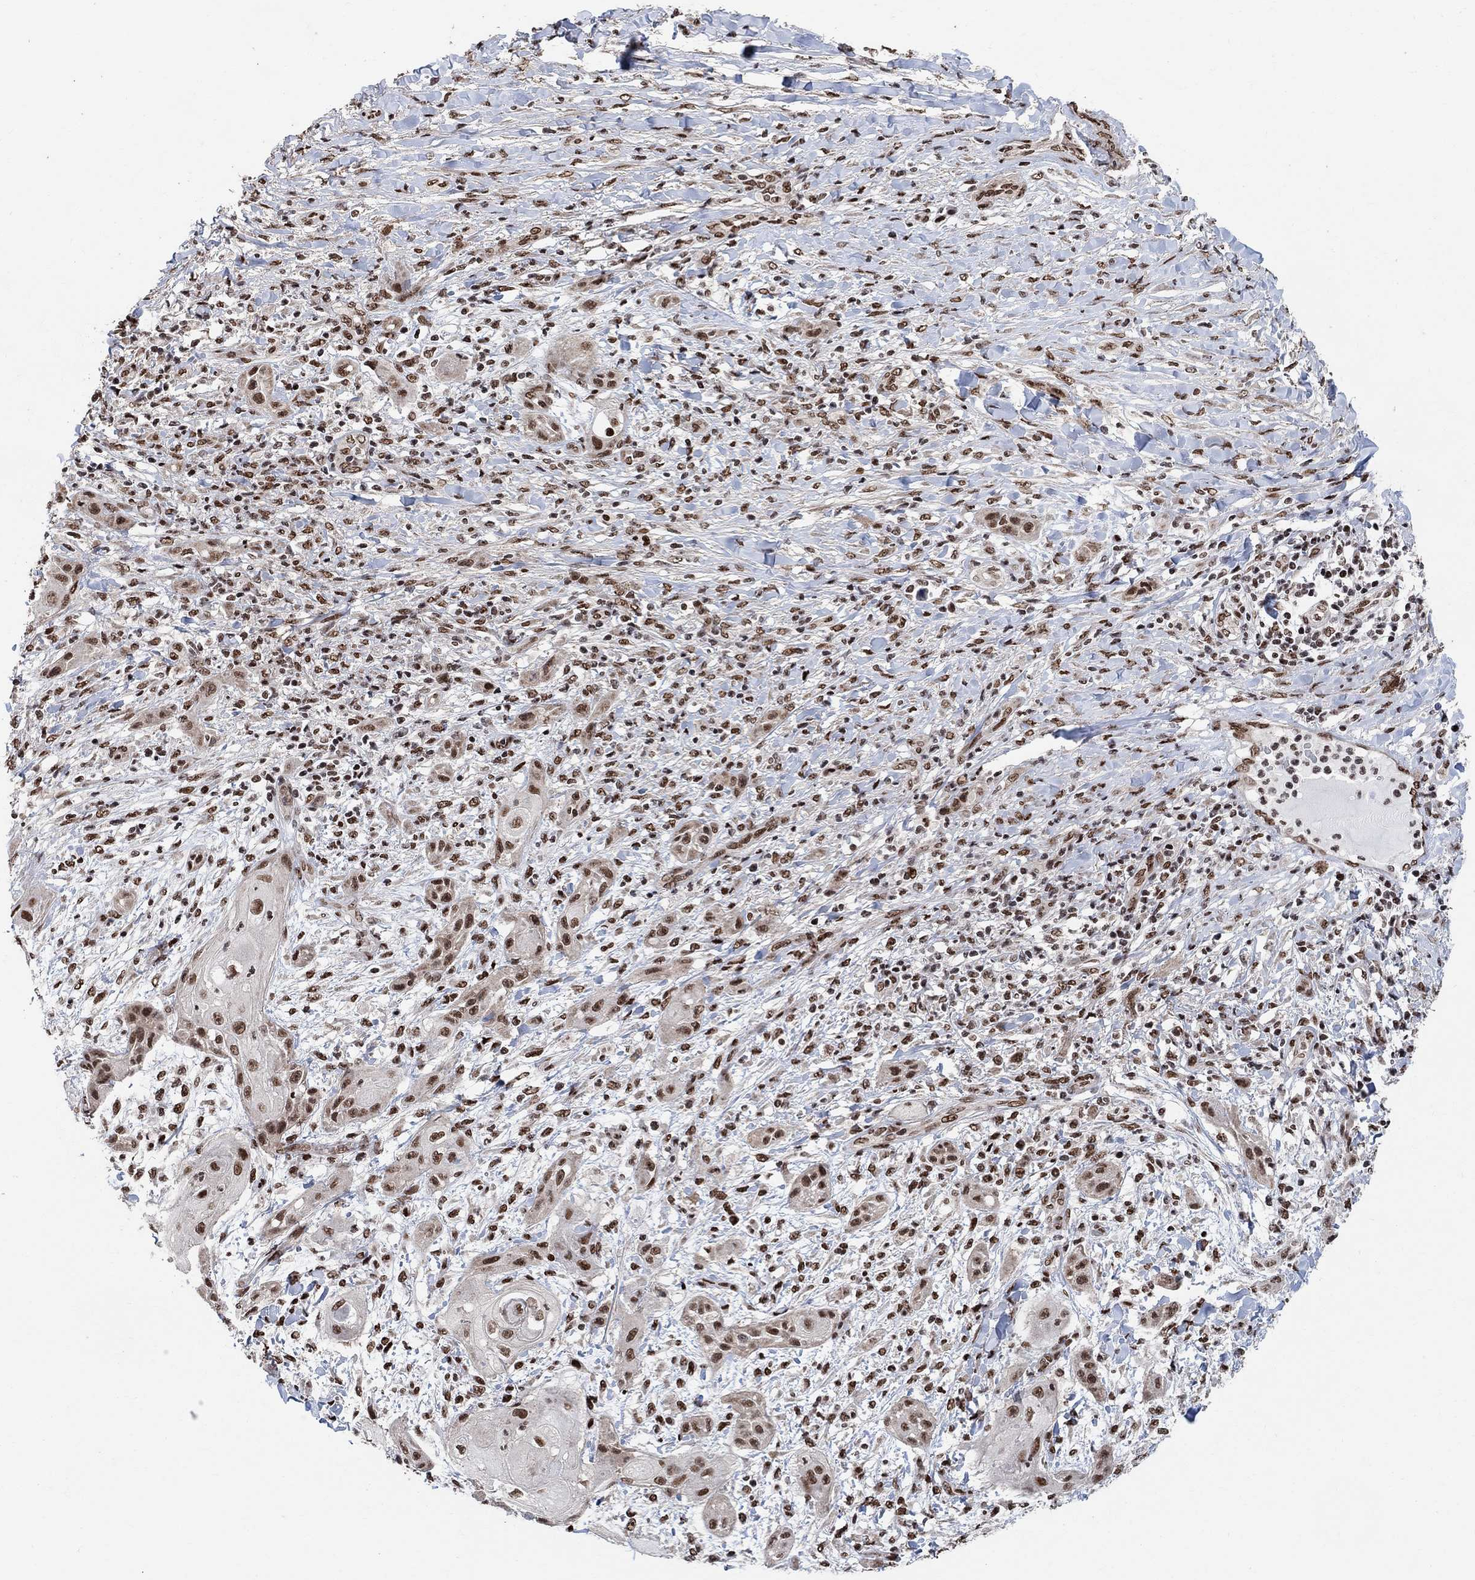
{"staining": {"intensity": "strong", "quantity": ">75%", "location": "nuclear"}, "tissue": "skin cancer", "cell_type": "Tumor cells", "image_type": "cancer", "snomed": [{"axis": "morphology", "description": "Squamous cell carcinoma, NOS"}, {"axis": "topography", "description": "Skin"}], "caption": "DAB (3,3'-diaminobenzidine) immunohistochemical staining of skin cancer shows strong nuclear protein expression in approximately >75% of tumor cells.", "gene": "E4F1", "patient": {"sex": "male", "age": 62}}